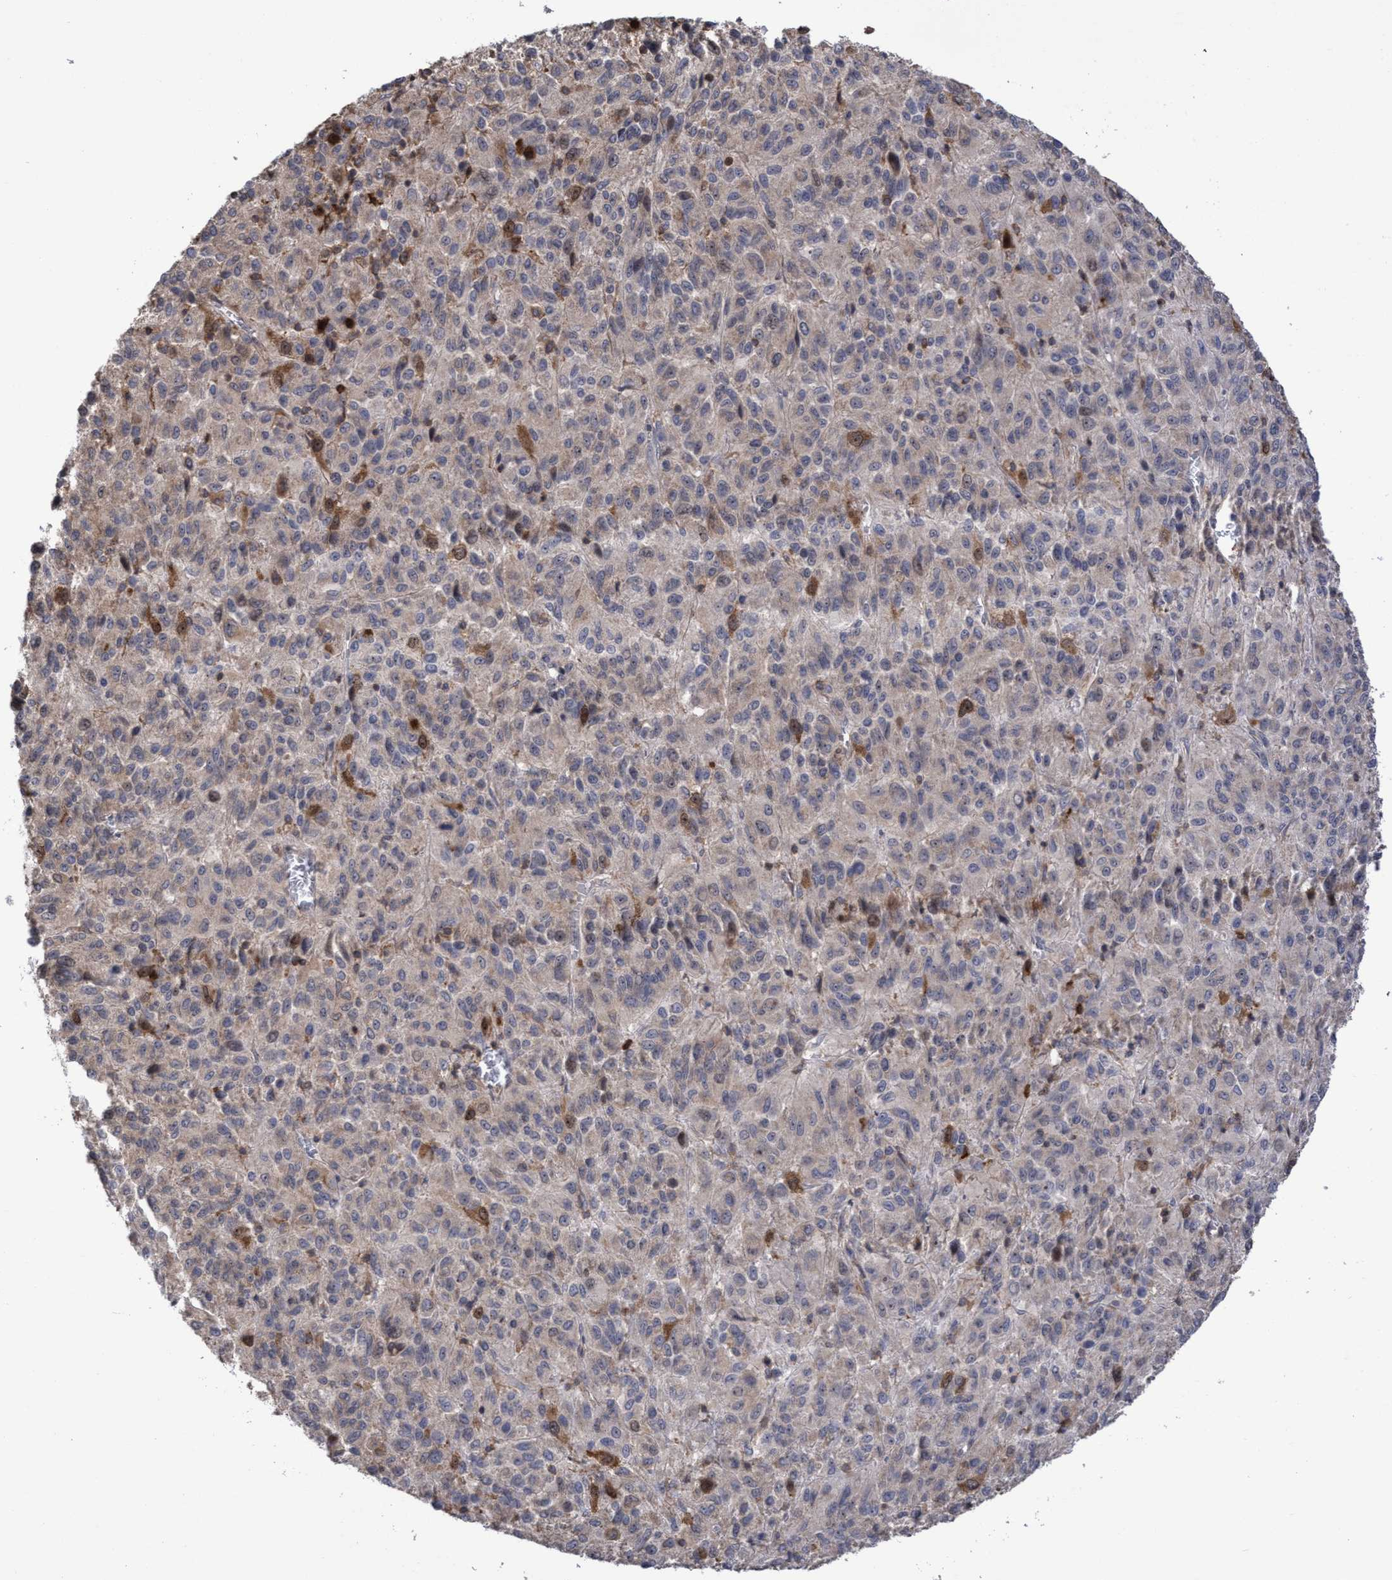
{"staining": {"intensity": "moderate", "quantity": "<25%", "location": "cytoplasmic/membranous,nuclear"}, "tissue": "melanoma", "cell_type": "Tumor cells", "image_type": "cancer", "snomed": [{"axis": "morphology", "description": "Malignant melanoma, Metastatic site"}, {"axis": "topography", "description": "Lung"}], "caption": "A brown stain labels moderate cytoplasmic/membranous and nuclear staining of a protein in human malignant melanoma (metastatic site) tumor cells.", "gene": "SLBP", "patient": {"sex": "male", "age": 64}}